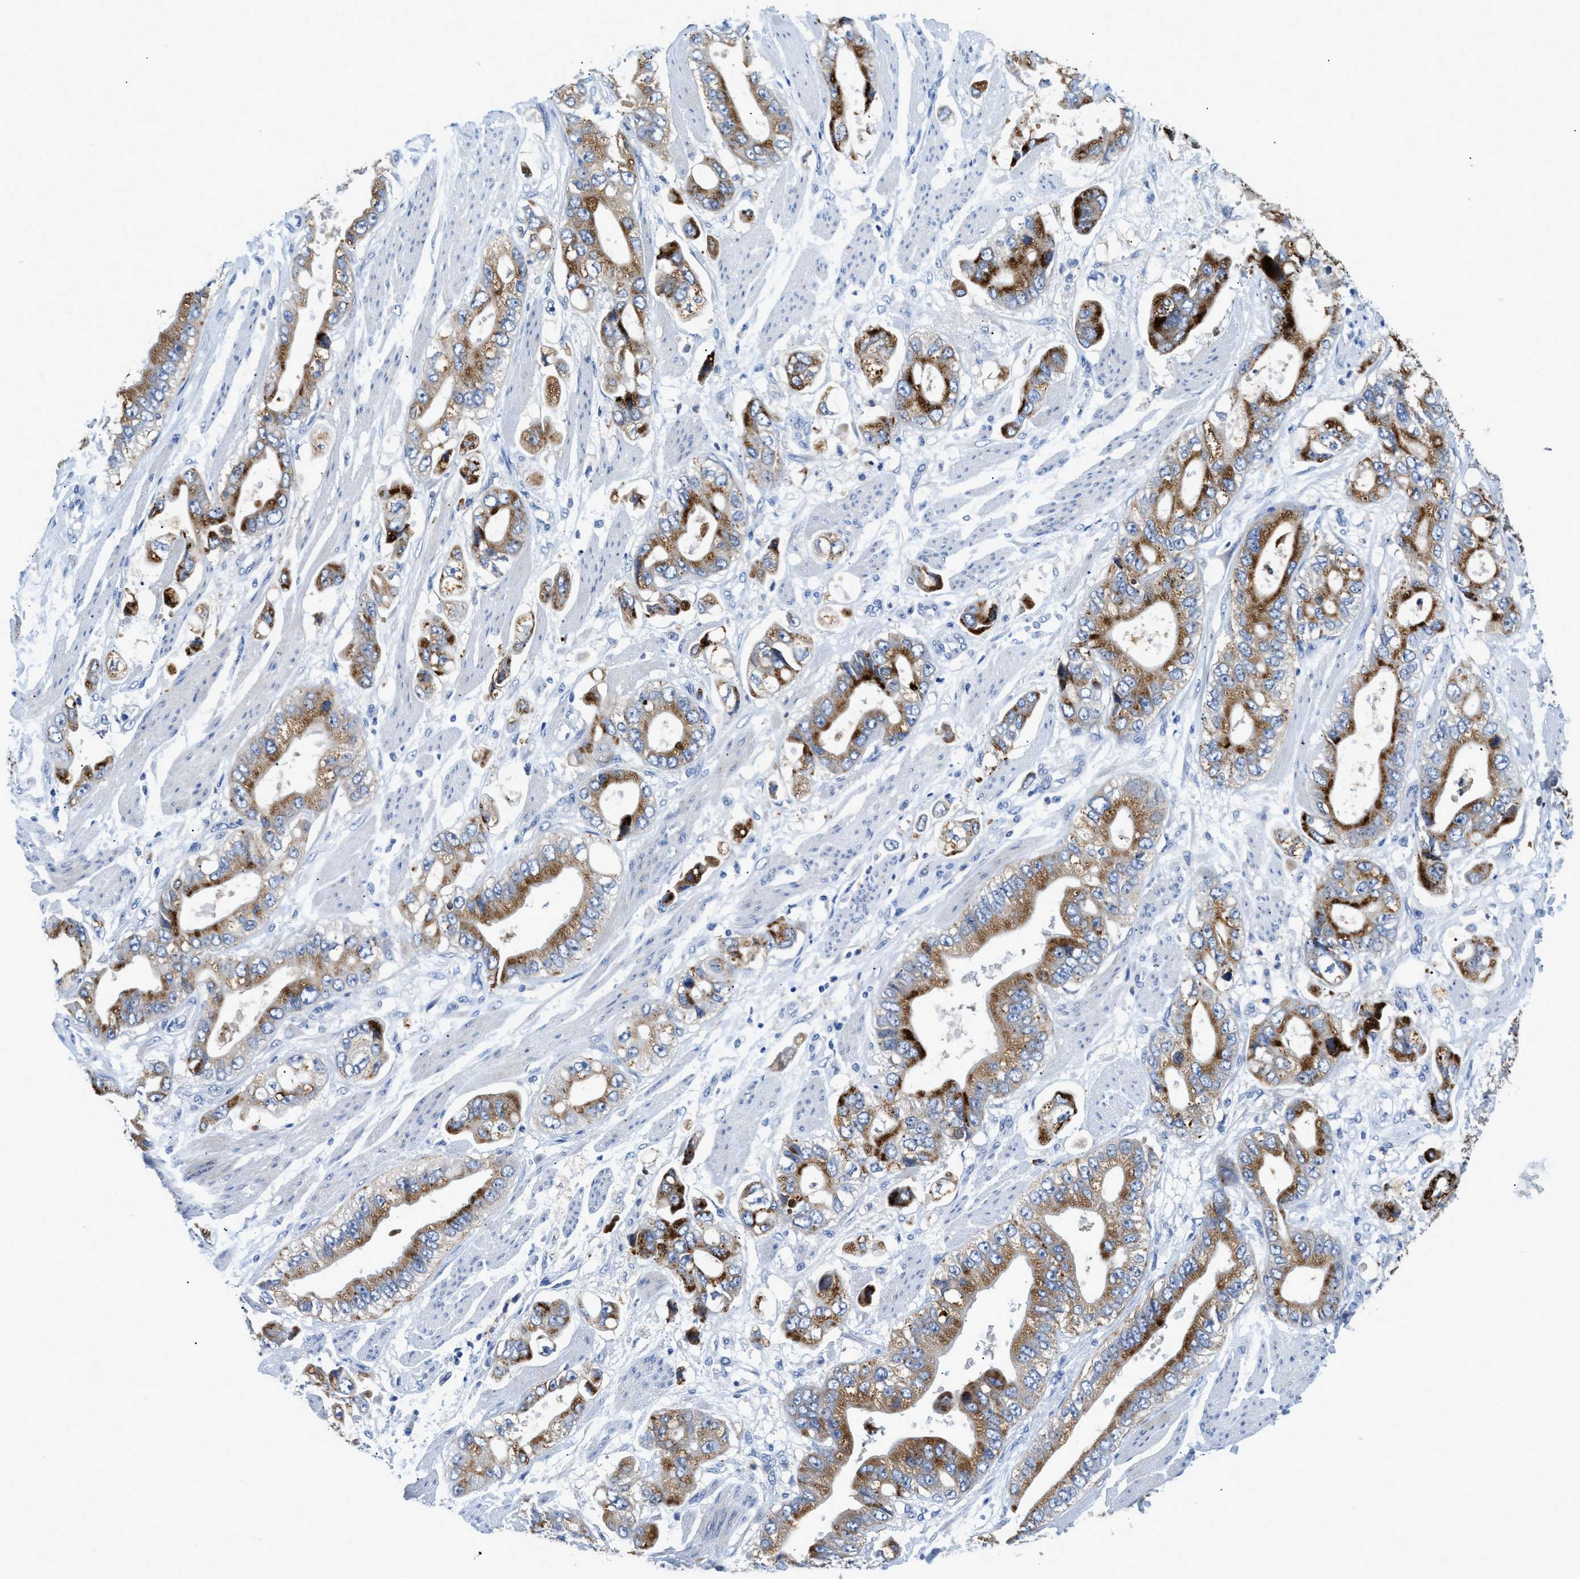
{"staining": {"intensity": "strong", "quantity": "25%-75%", "location": "cytoplasmic/membranous"}, "tissue": "stomach cancer", "cell_type": "Tumor cells", "image_type": "cancer", "snomed": [{"axis": "morphology", "description": "Normal tissue, NOS"}, {"axis": "morphology", "description": "Adenocarcinoma, NOS"}, {"axis": "topography", "description": "Stomach"}], "caption": "DAB (3,3'-diaminobenzidine) immunohistochemical staining of human stomach cancer exhibits strong cytoplasmic/membranous protein positivity in approximately 25%-75% of tumor cells.", "gene": "TSPAN3", "patient": {"sex": "male", "age": 62}}